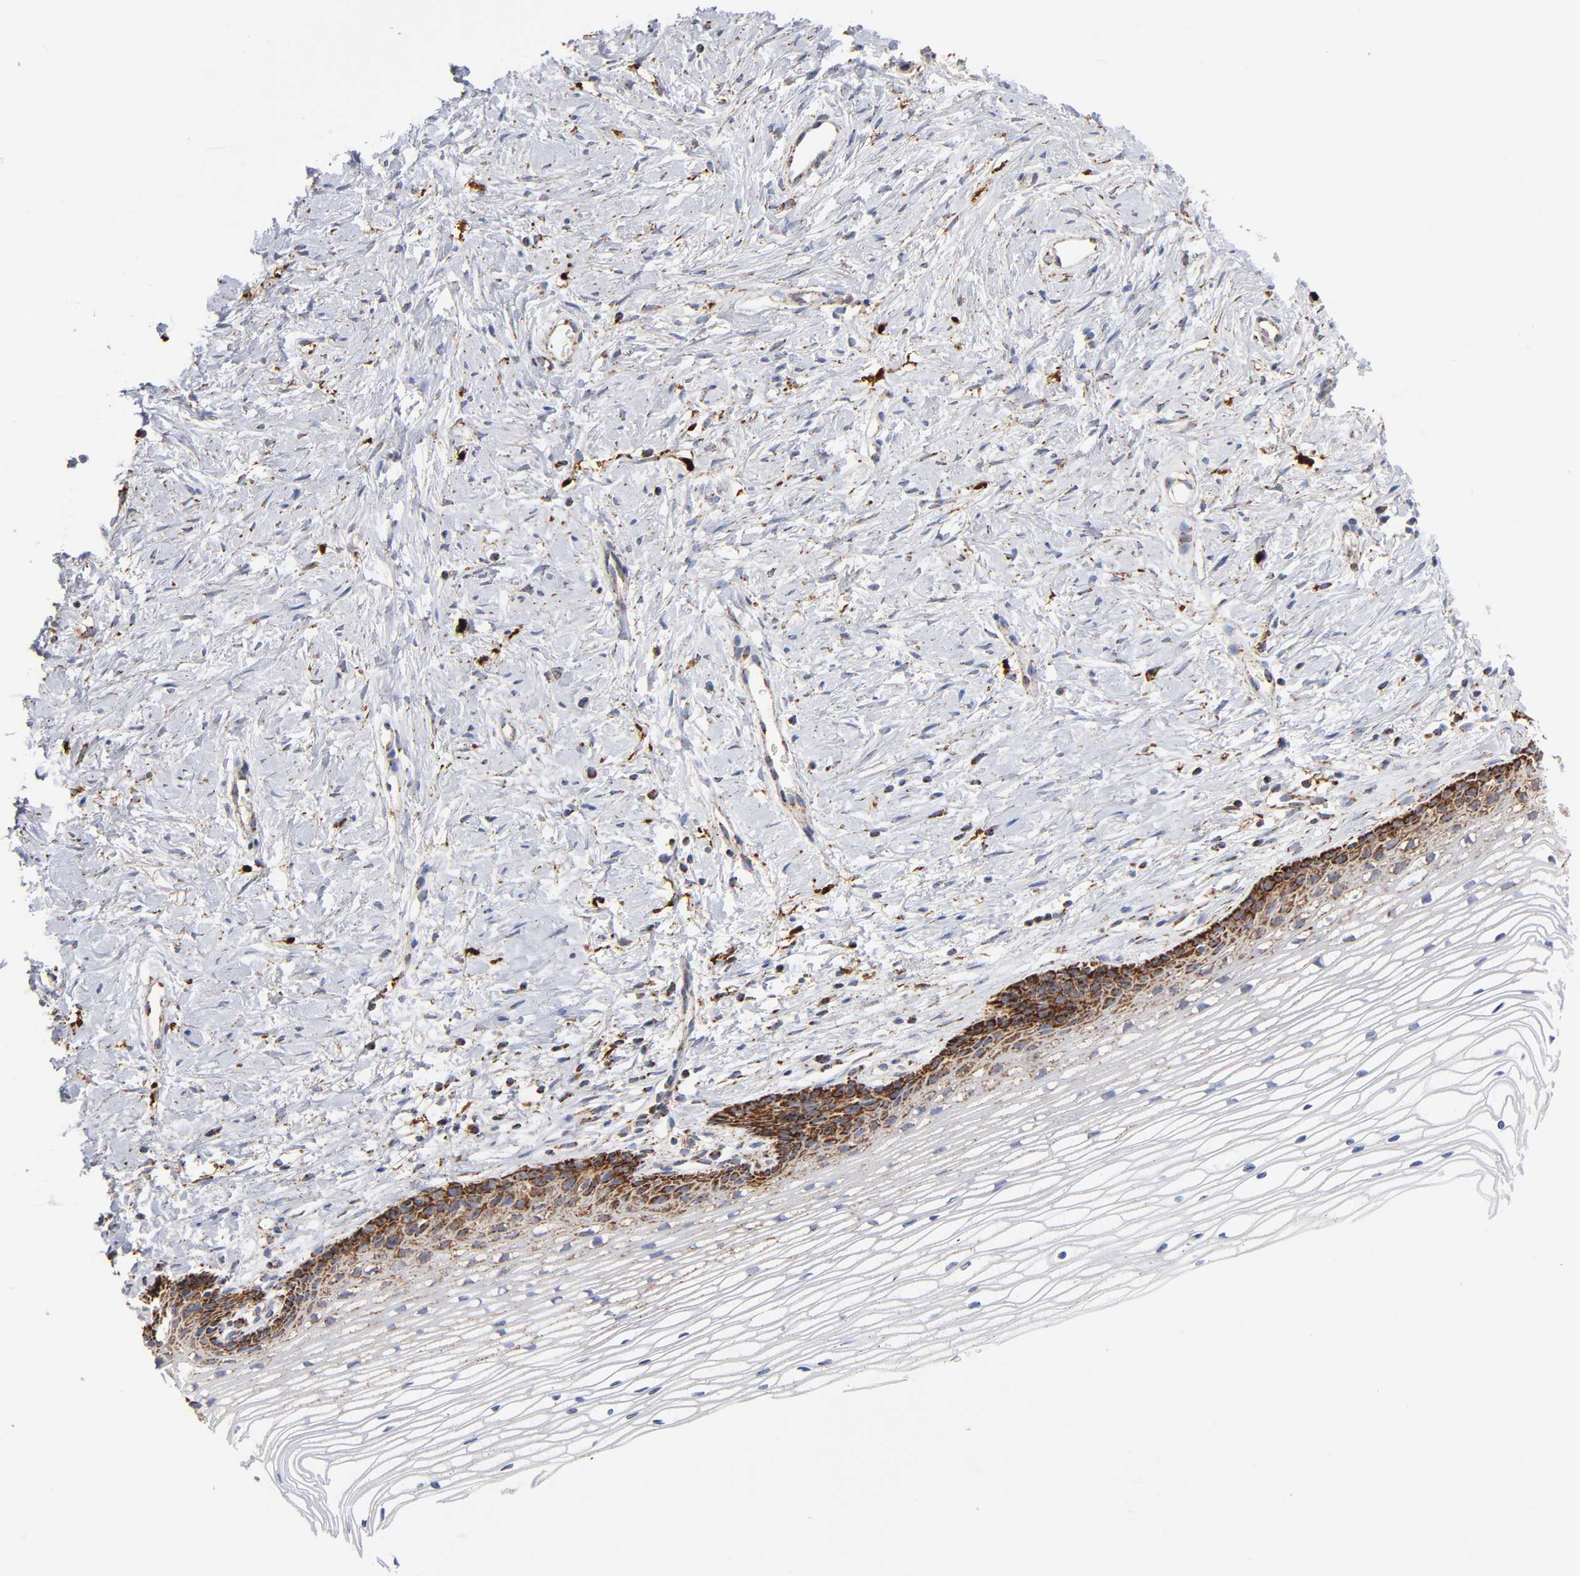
{"staining": {"intensity": "moderate", "quantity": ">75%", "location": "cytoplasmic/membranous"}, "tissue": "cervix", "cell_type": "Glandular cells", "image_type": "normal", "snomed": [{"axis": "morphology", "description": "Normal tissue, NOS"}, {"axis": "topography", "description": "Cervix"}], "caption": "Immunohistochemistry (IHC) of normal cervix displays medium levels of moderate cytoplasmic/membranous positivity in about >75% of glandular cells.", "gene": "DIABLO", "patient": {"sex": "female", "age": 77}}